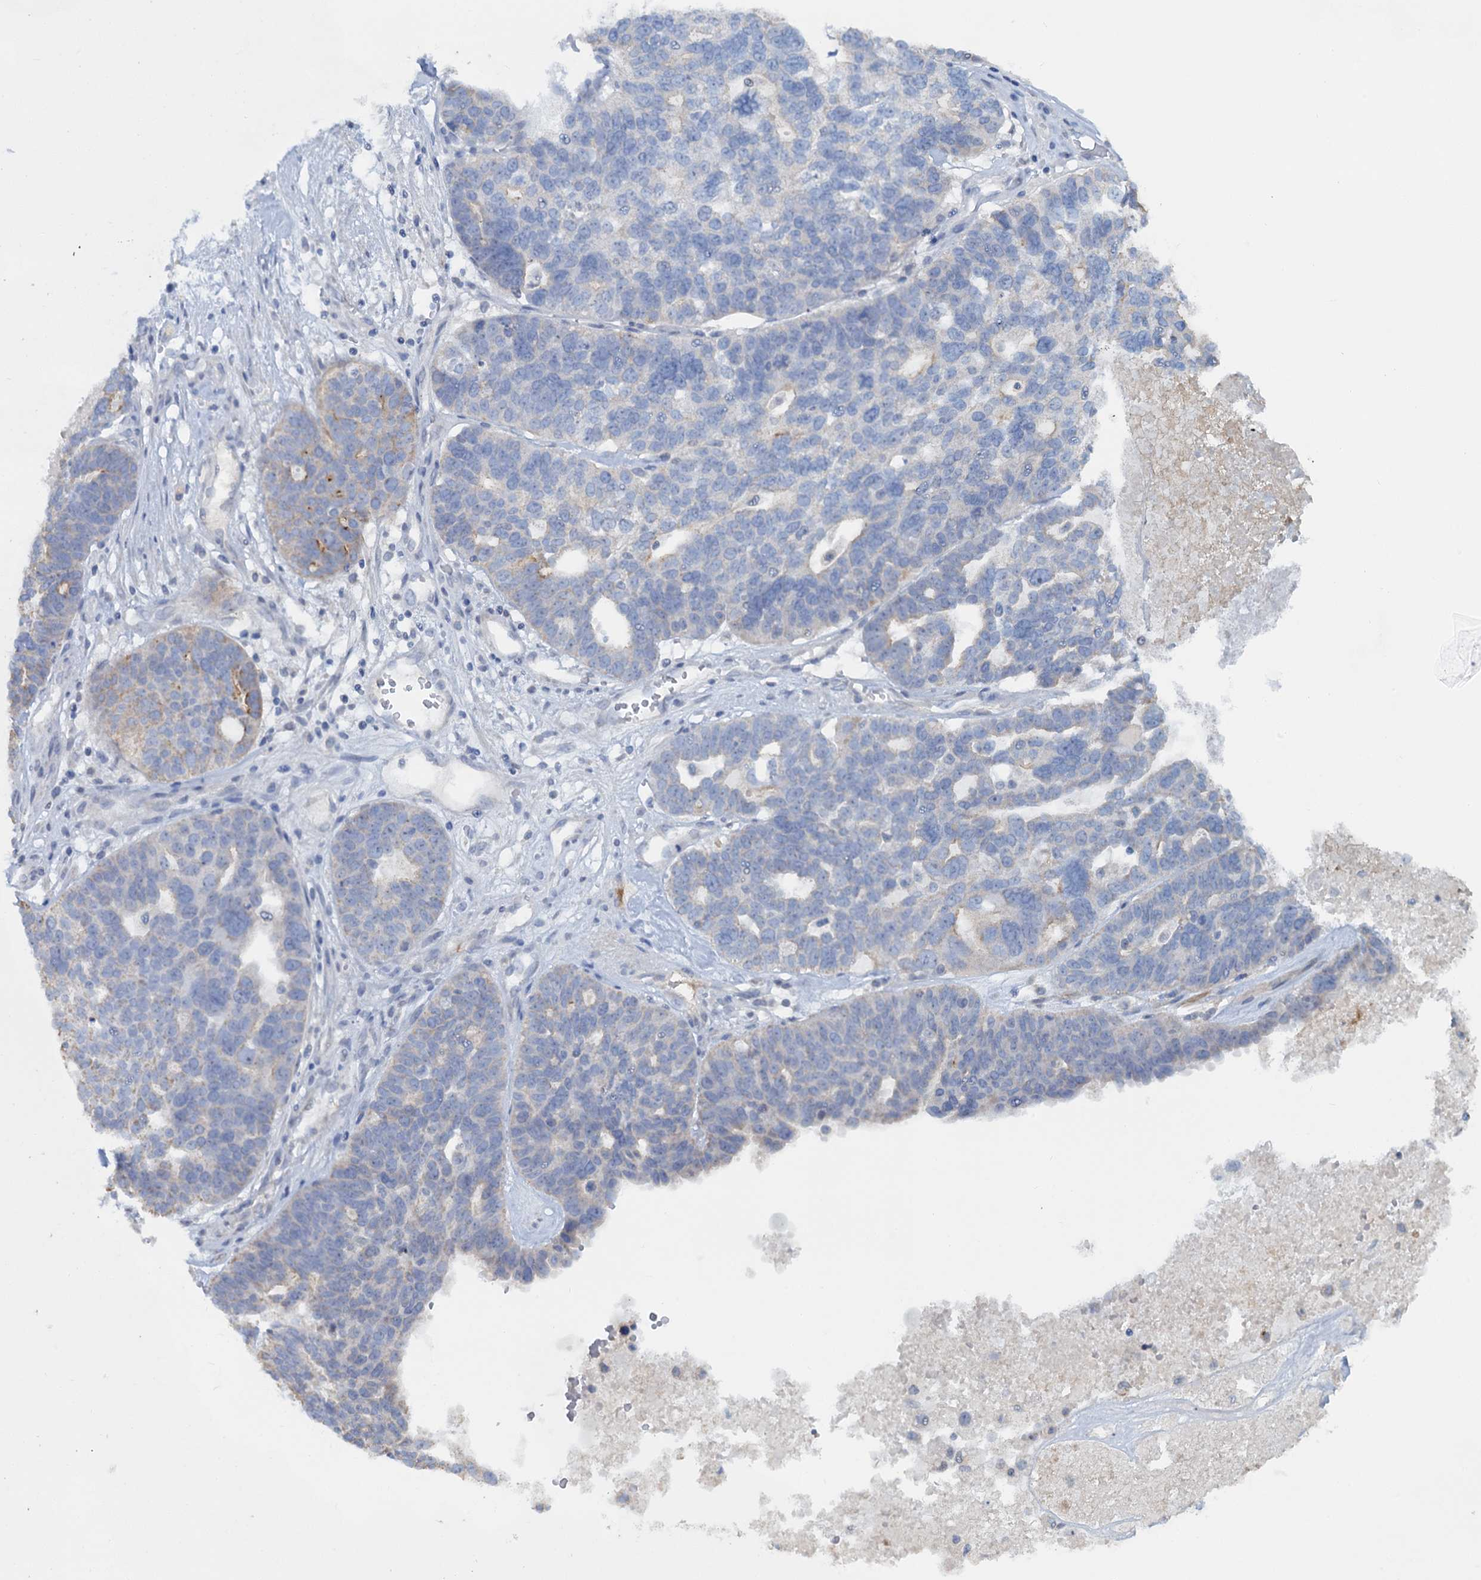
{"staining": {"intensity": "weak", "quantity": "<25%", "location": "cytoplasmic/membranous"}, "tissue": "ovarian cancer", "cell_type": "Tumor cells", "image_type": "cancer", "snomed": [{"axis": "morphology", "description": "Cystadenocarcinoma, serous, NOS"}, {"axis": "topography", "description": "Ovary"}], "caption": "This is an IHC histopathology image of ovarian cancer. There is no staining in tumor cells.", "gene": "PLLP", "patient": {"sex": "female", "age": 59}}